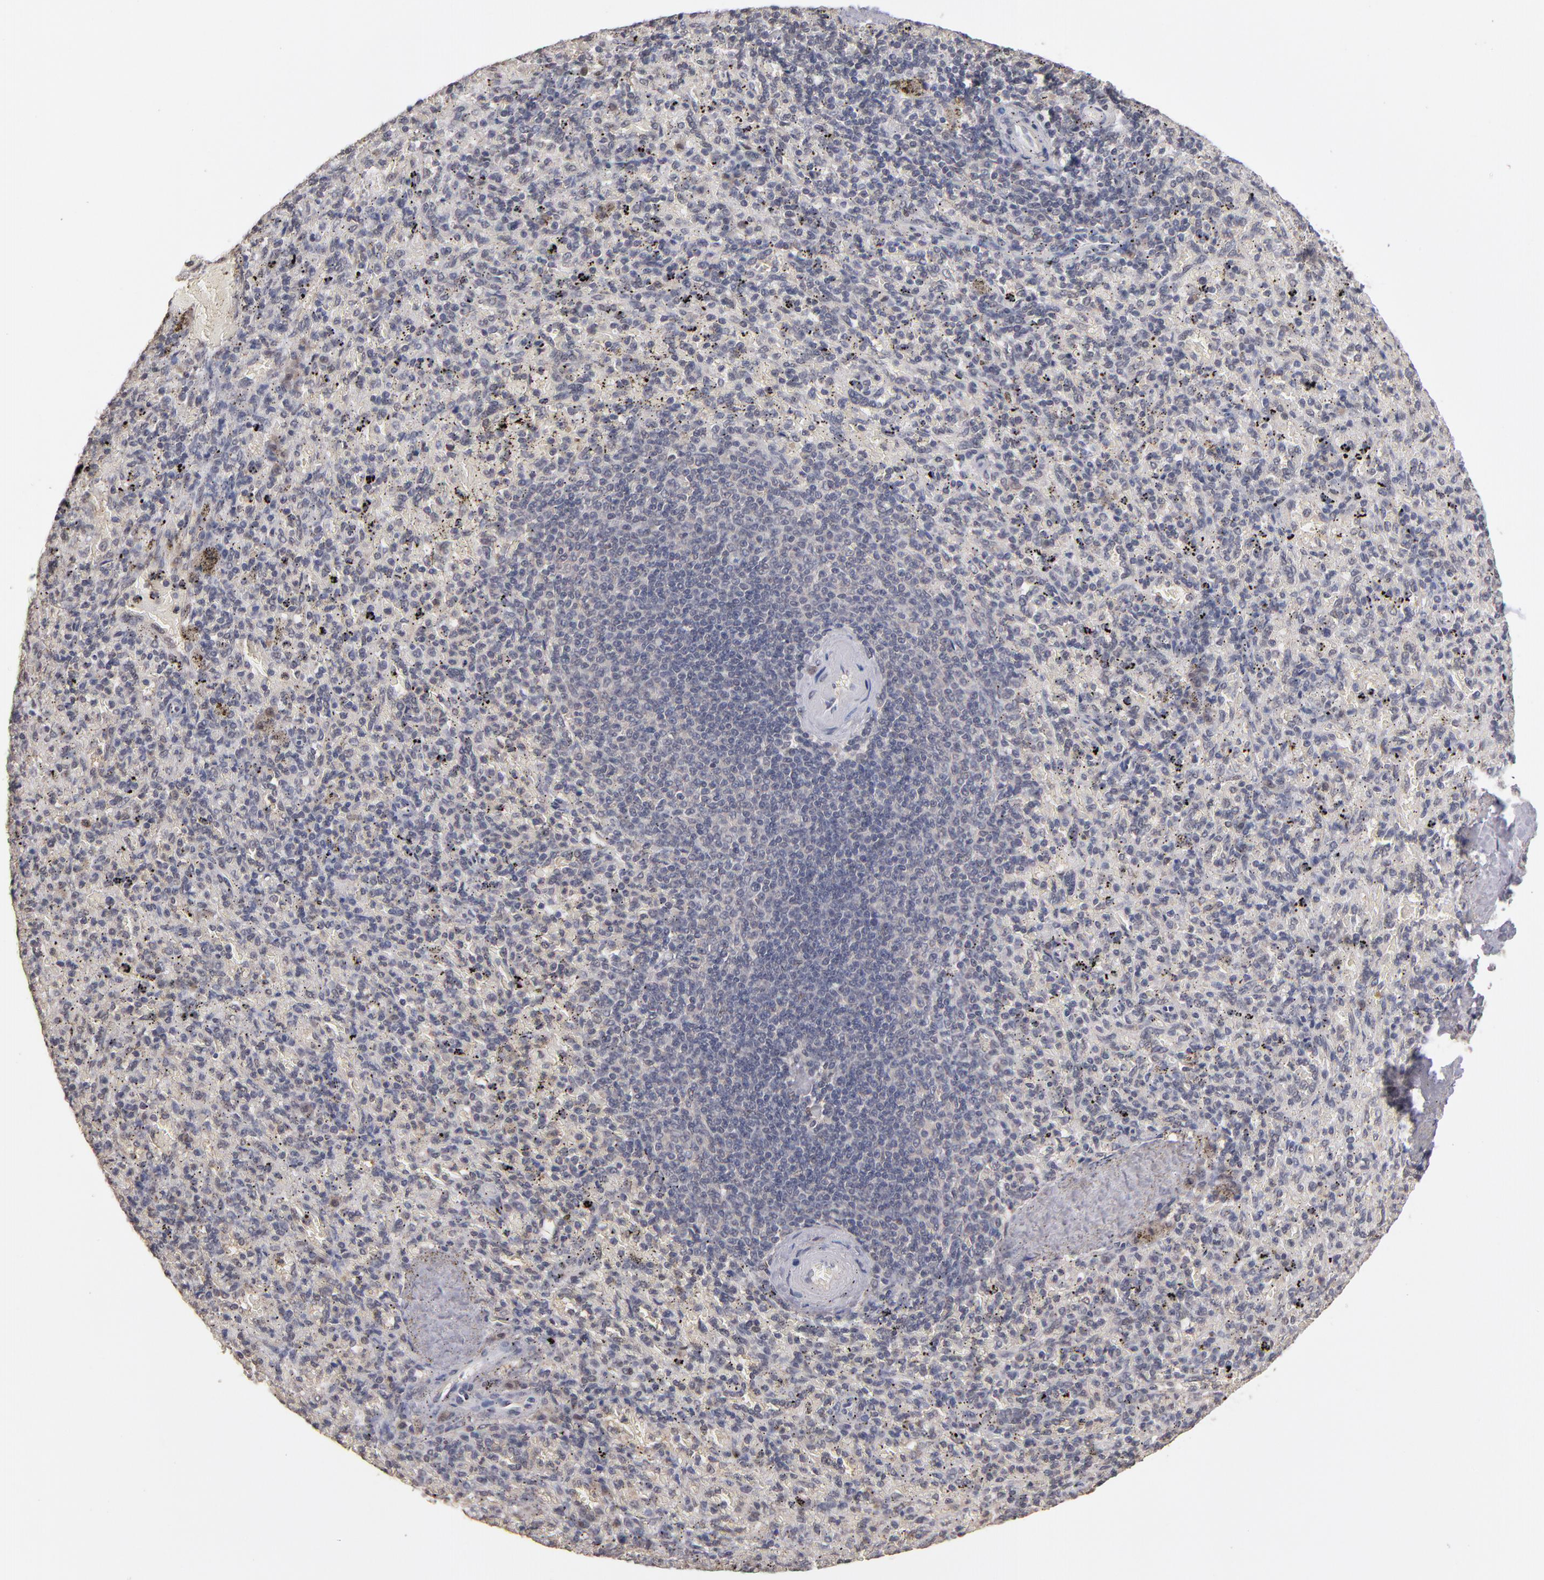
{"staining": {"intensity": "negative", "quantity": "none", "location": "none"}, "tissue": "spleen", "cell_type": "Cells in red pulp", "image_type": "normal", "snomed": [{"axis": "morphology", "description": "Normal tissue, NOS"}, {"axis": "topography", "description": "Spleen"}], "caption": "A histopathology image of human spleen is negative for staining in cells in red pulp. (DAB IHC visualized using brightfield microscopy, high magnification).", "gene": "PSMD10", "patient": {"sex": "female", "age": 43}}